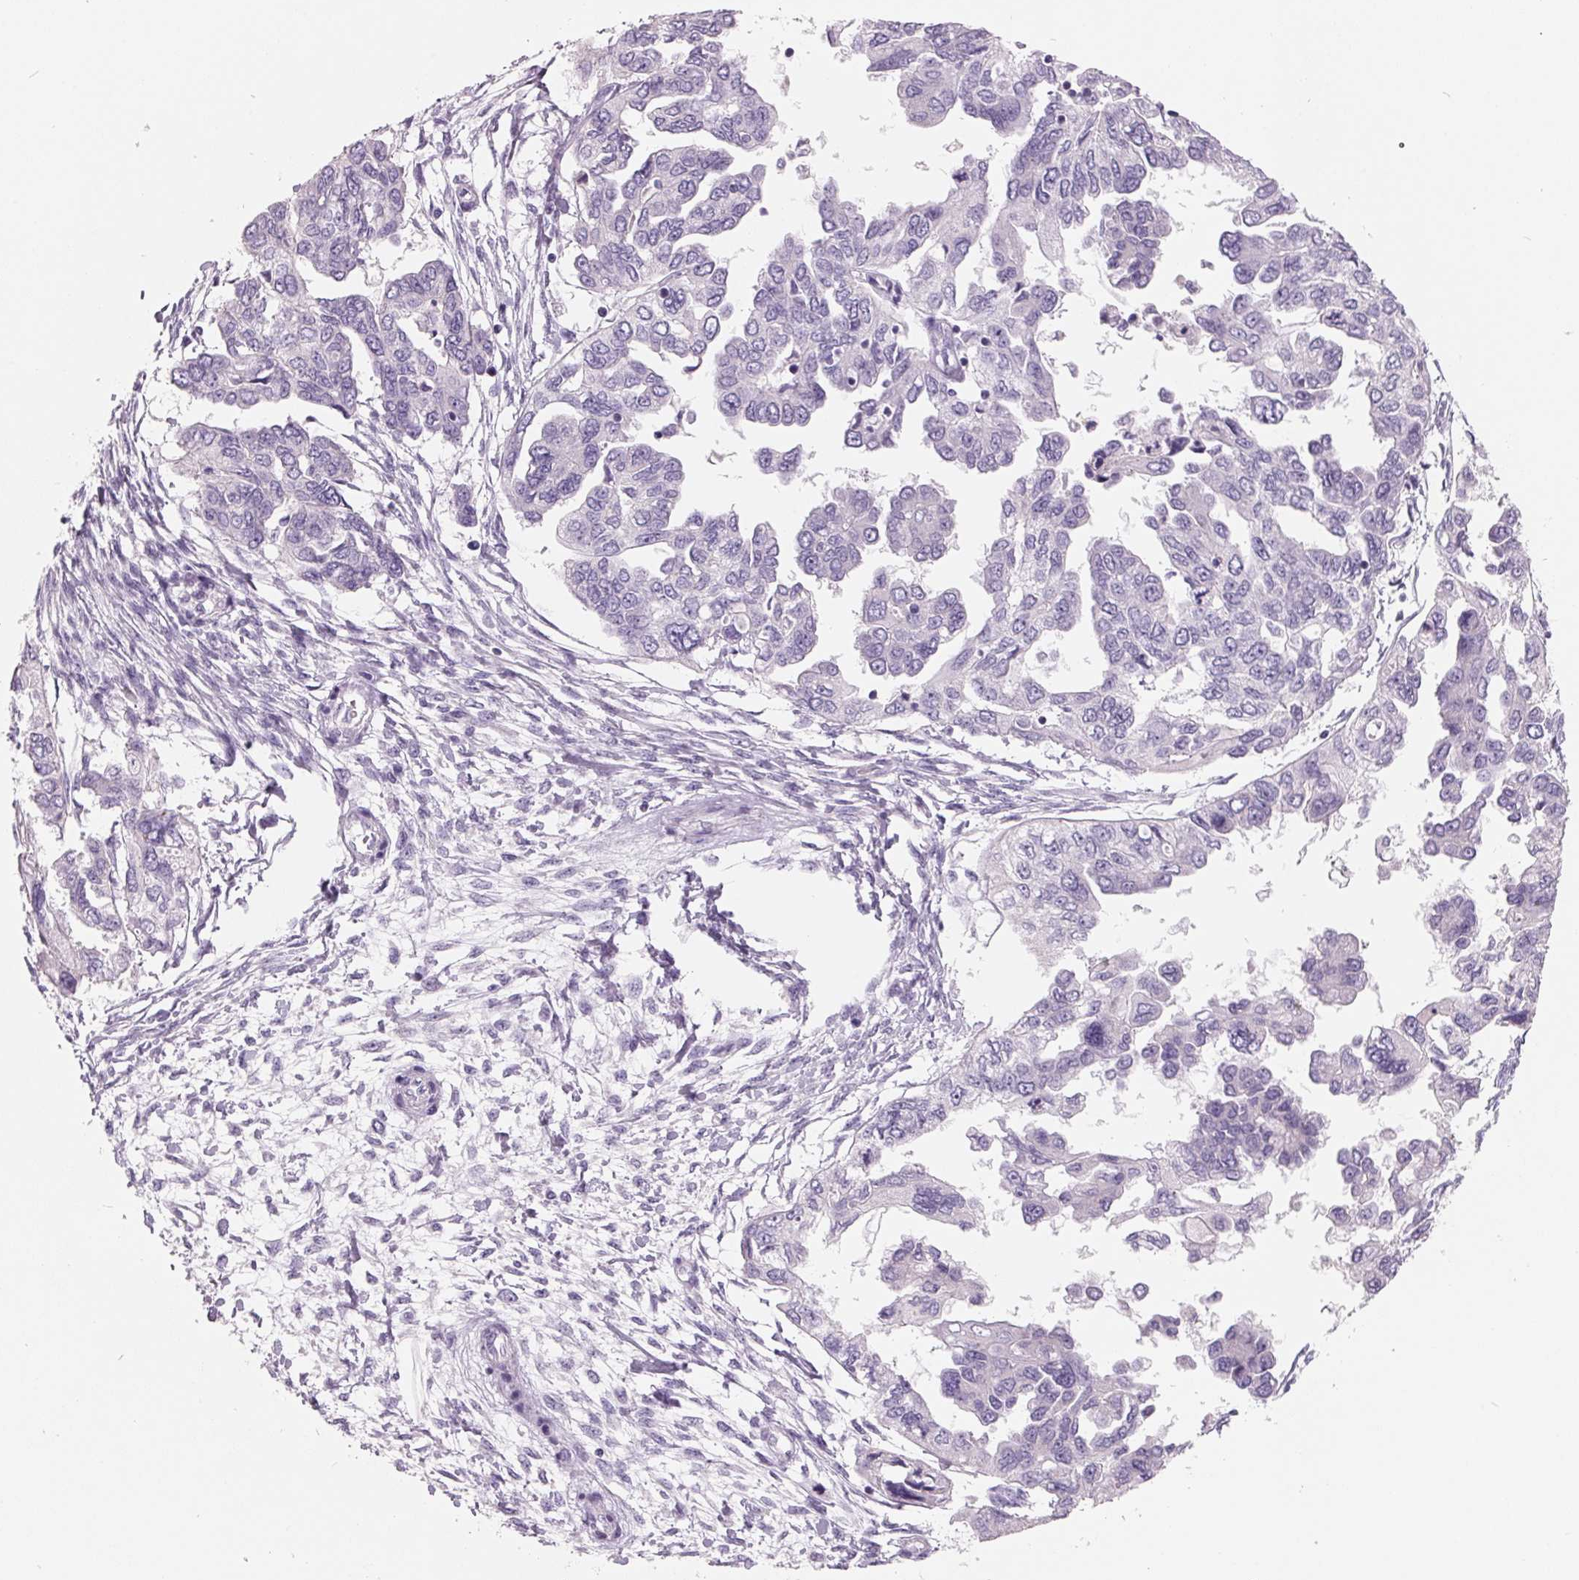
{"staining": {"intensity": "negative", "quantity": "none", "location": "none"}, "tissue": "ovarian cancer", "cell_type": "Tumor cells", "image_type": "cancer", "snomed": [{"axis": "morphology", "description": "Cystadenocarcinoma, serous, NOS"}, {"axis": "topography", "description": "Ovary"}], "caption": "Tumor cells are negative for protein expression in human ovarian cancer (serous cystadenocarcinoma). The staining is performed using DAB (3,3'-diaminobenzidine) brown chromogen with nuclei counter-stained in using hematoxylin.", "gene": "FTCD", "patient": {"sex": "female", "age": 53}}